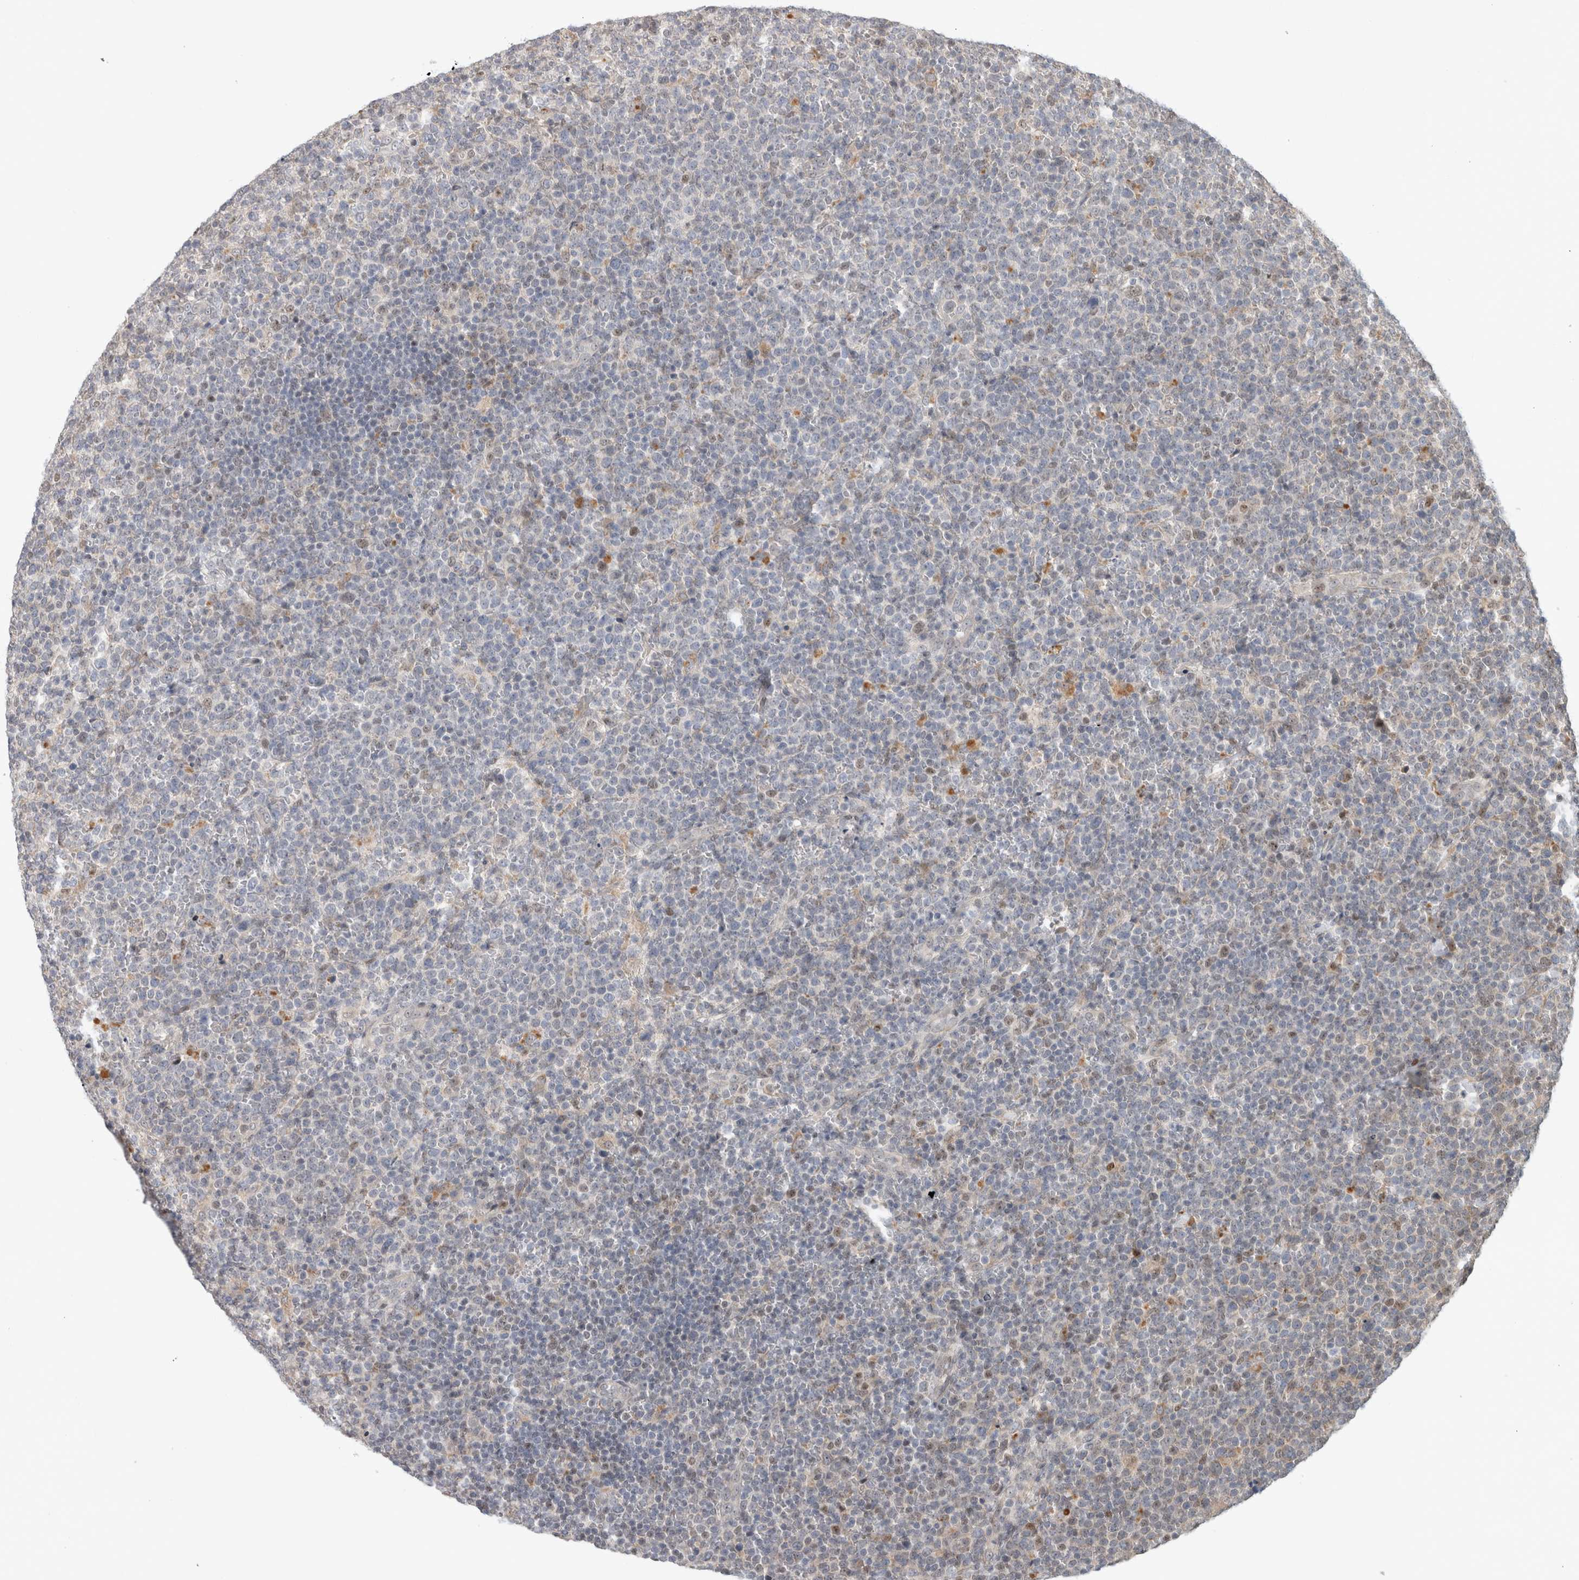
{"staining": {"intensity": "moderate", "quantity": "<25%", "location": "nuclear"}, "tissue": "lymphoma", "cell_type": "Tumor cells", "image_type": "cancer", "snomed": [{"axis": "morphology", "description": "Malignant lymphoma, non-Hodgkin's type, High grade"}, {"axis": "topography", "description": "Lymph node"}], "caption": "High-grade malignant lymphoma, non-Hodgkin's type stained with DAB (3,3'-diaminobenzidine) IHC shows low levels of moderate nuclear staining in approximately <25% of tumor cells.", "gene": "NAB2", "patient": {"sex": "male", "age": 61}}